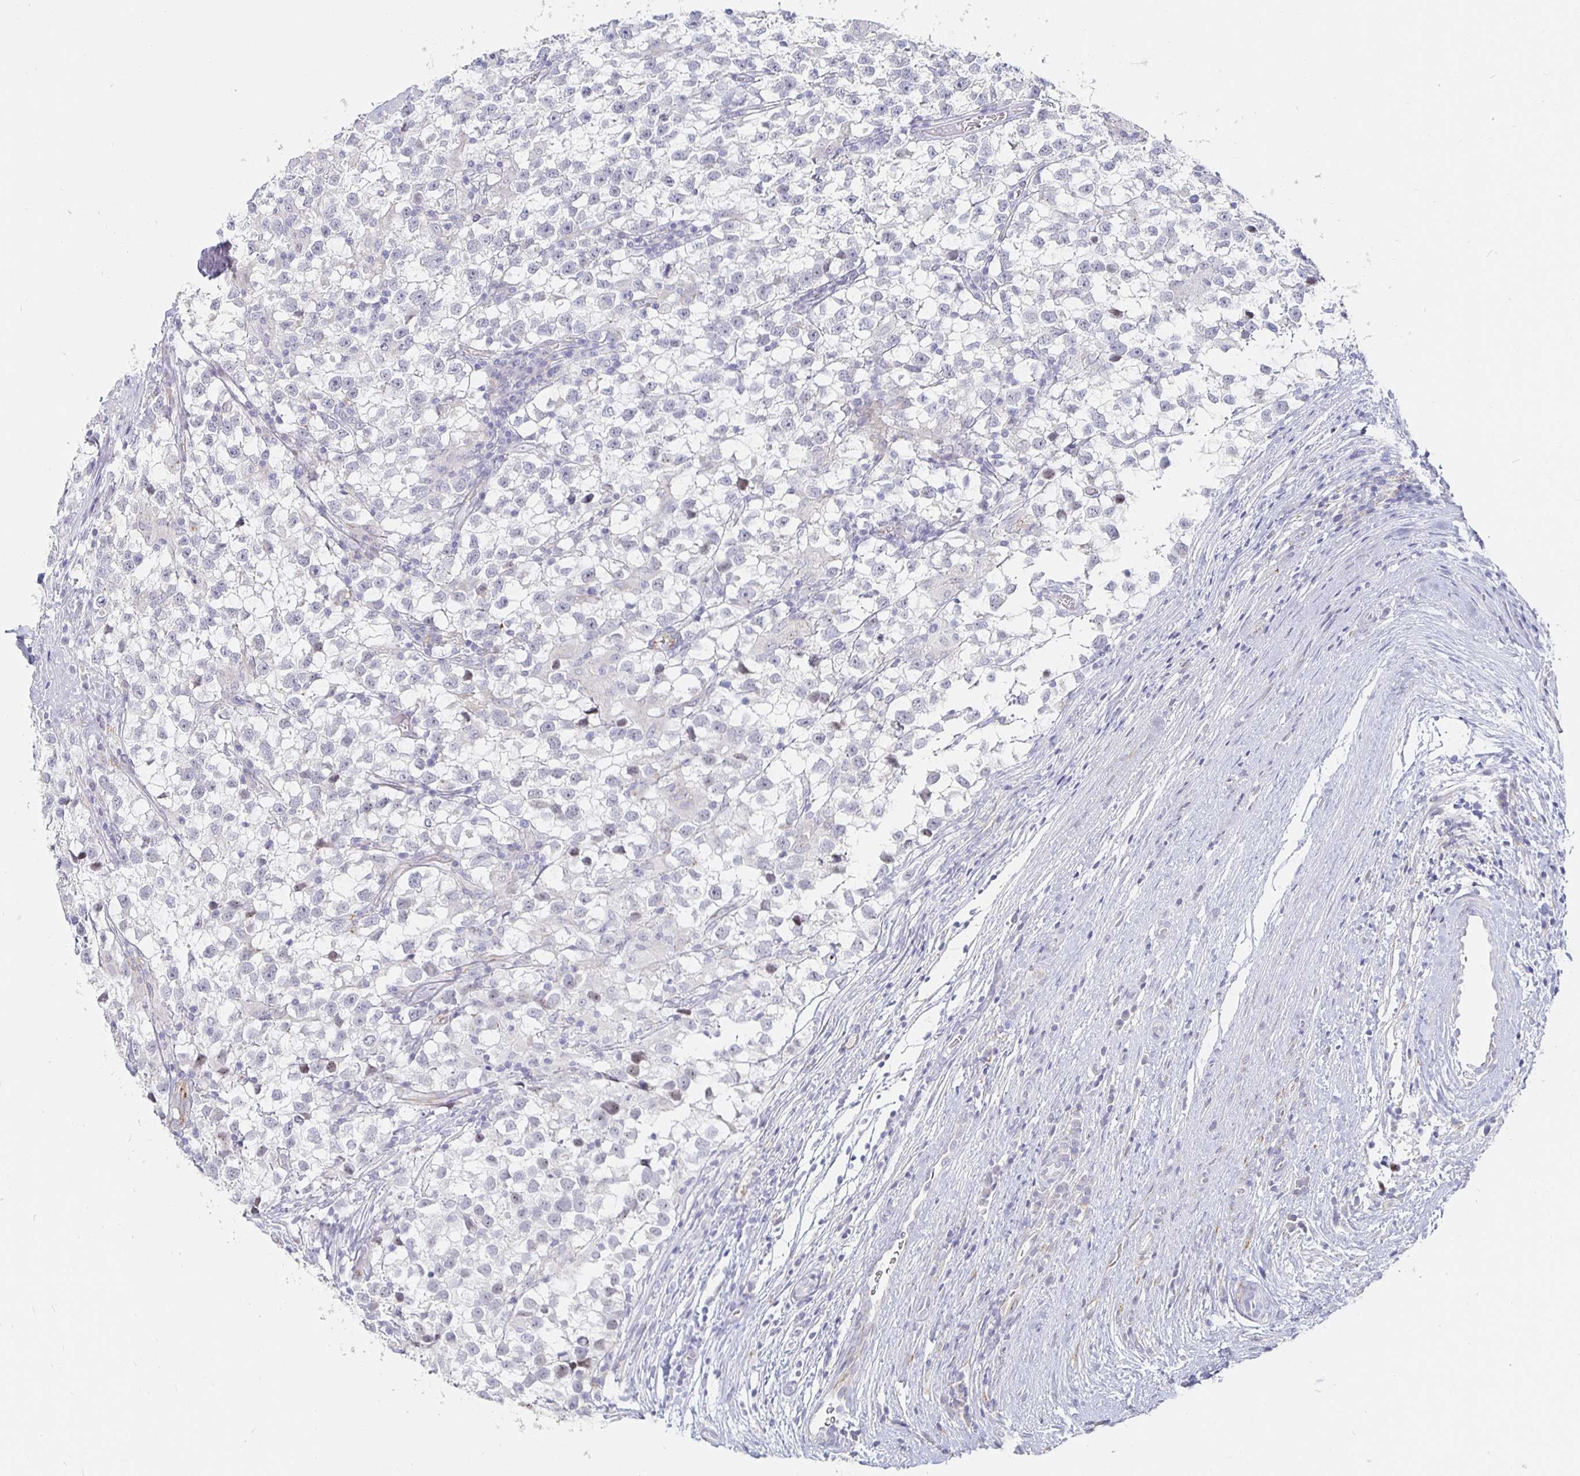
{"staining": {"intensity": "negative", "quantity": "none", "location": "none"}, "tissue": "testis cancer", "cell_type": "Tumor cells", "image_type": "cancer", "snomed": [{"axis": "morphology", "description": "Seminoma, NOS"}, {"axis": "topography", "description": "Testis"}], "caption": "There is no significant staining in tumor cells of testis cancer (seminoma).", "gene": "S100G", "patient": {"sex": "male", "age": 31}}